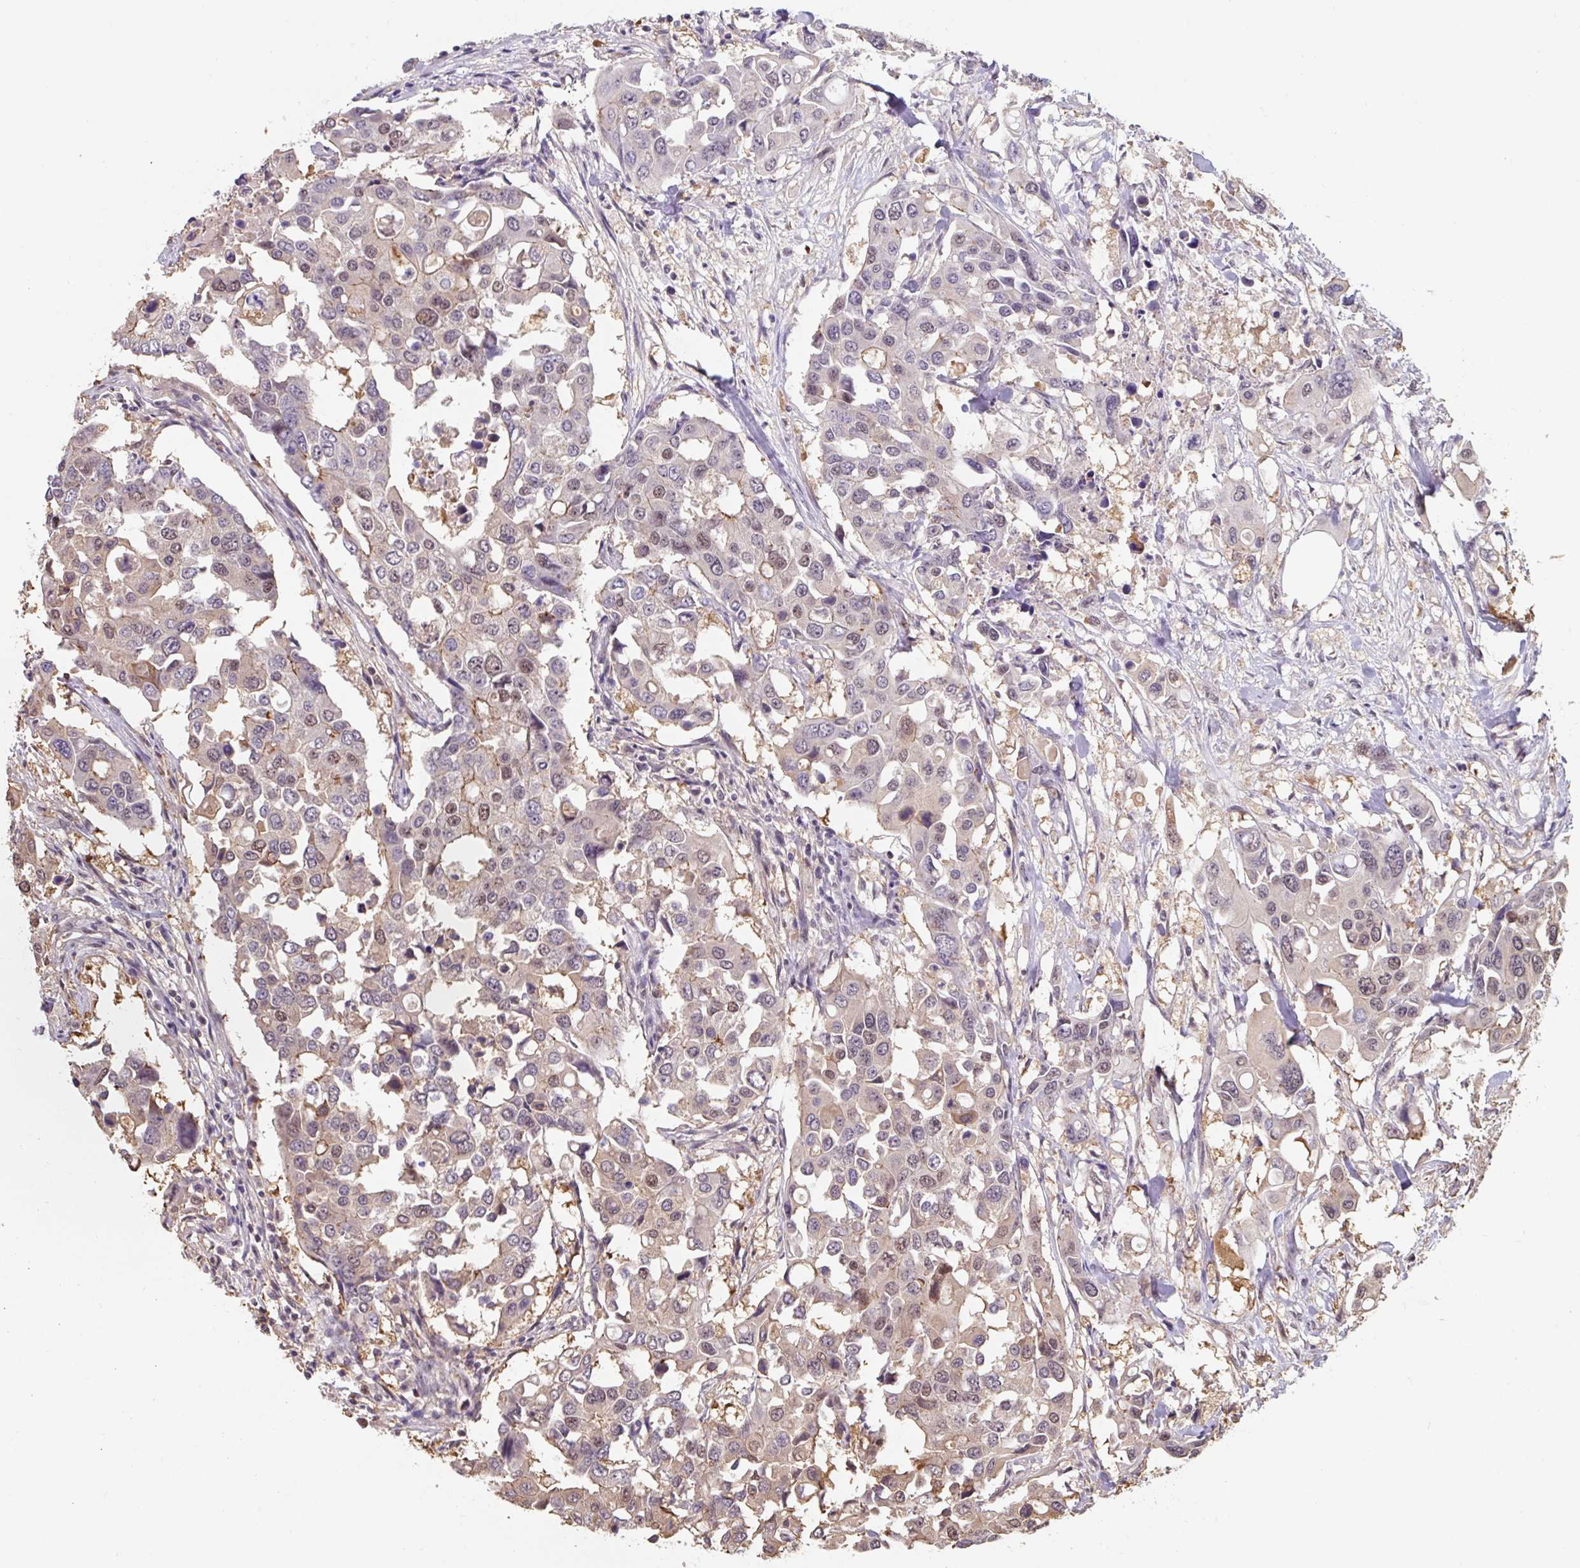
{"staining": {"intensity": "weak", "quantity": "25%-75%", "location": "nuclear"}, "tissue": "colorectal cancer", "cell_type": "Tumor cells", "image_type": "cancer", "snomed": [{"axis": "morphology", "description": "Adenocarcinoma, NOS"}, {"axis": "topography", "description": "Colon"}], "caption": "Tumor cells display low levels of weak nuclear expression in approximately 25%-75% of cells in human colorectal adenocarcinoma.", "gene": "ST13", "patient": {"sex": "male", "age": 77}}